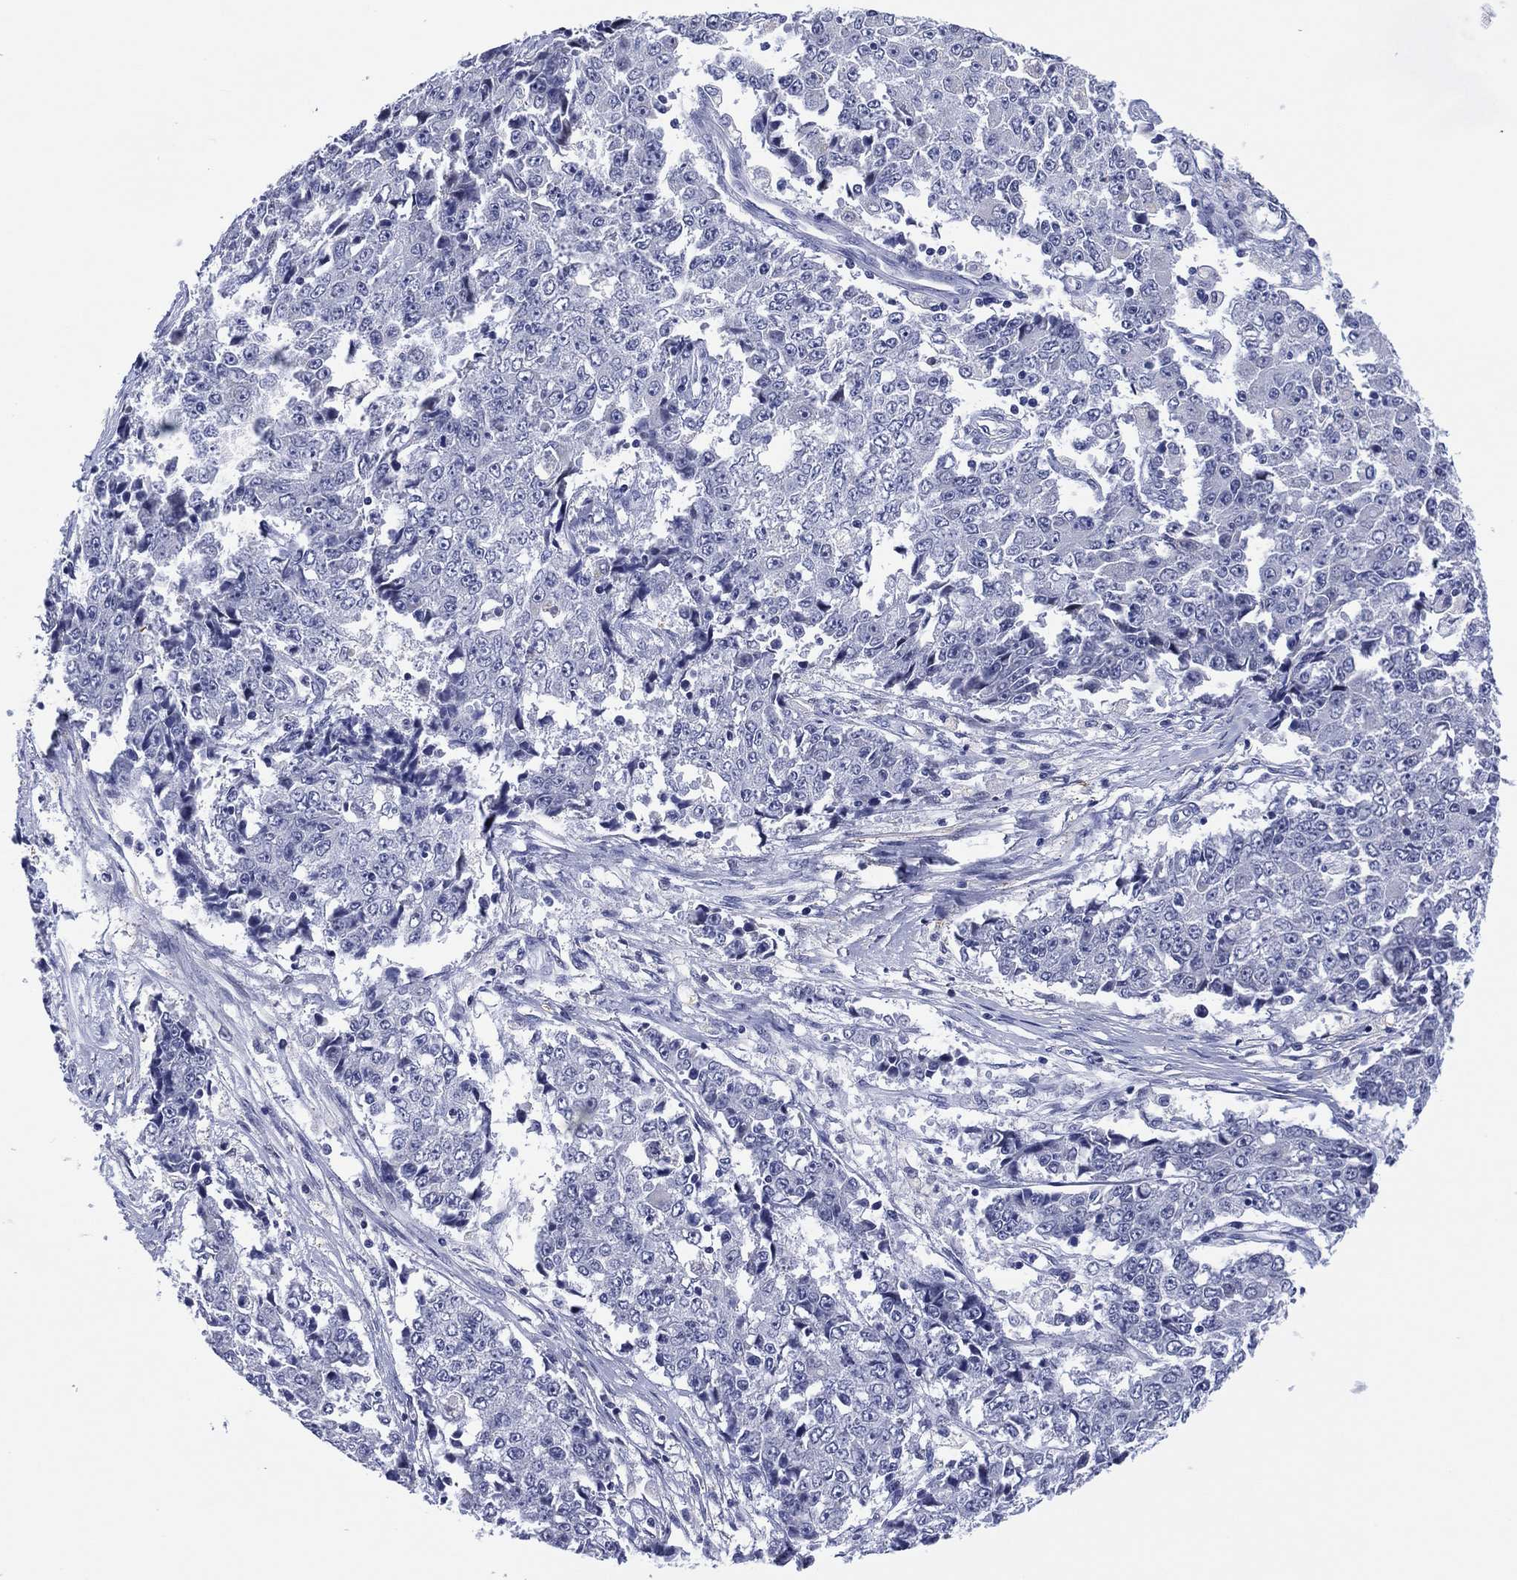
{"staining": {"intensity": "negative", "quantity": "none", "location": "none"}, "tissue": "ovarian cancer", "cell_type": "Tumor cells", "image_type": "cancer", "snomed": [{"axis": "morphology", "description": "Carcinoma, endometroid"}, {"axis": "topography", "description": "Ovary"}], "caption": "DAB (3,3'-diaminobenzidine) immunohistochemical staining of human endometroid carcinoma (ovarian) reveals no significant expression in tumor cells.", "gene": "CLIP3", "patient": {"sex": "female", "age": 42}}